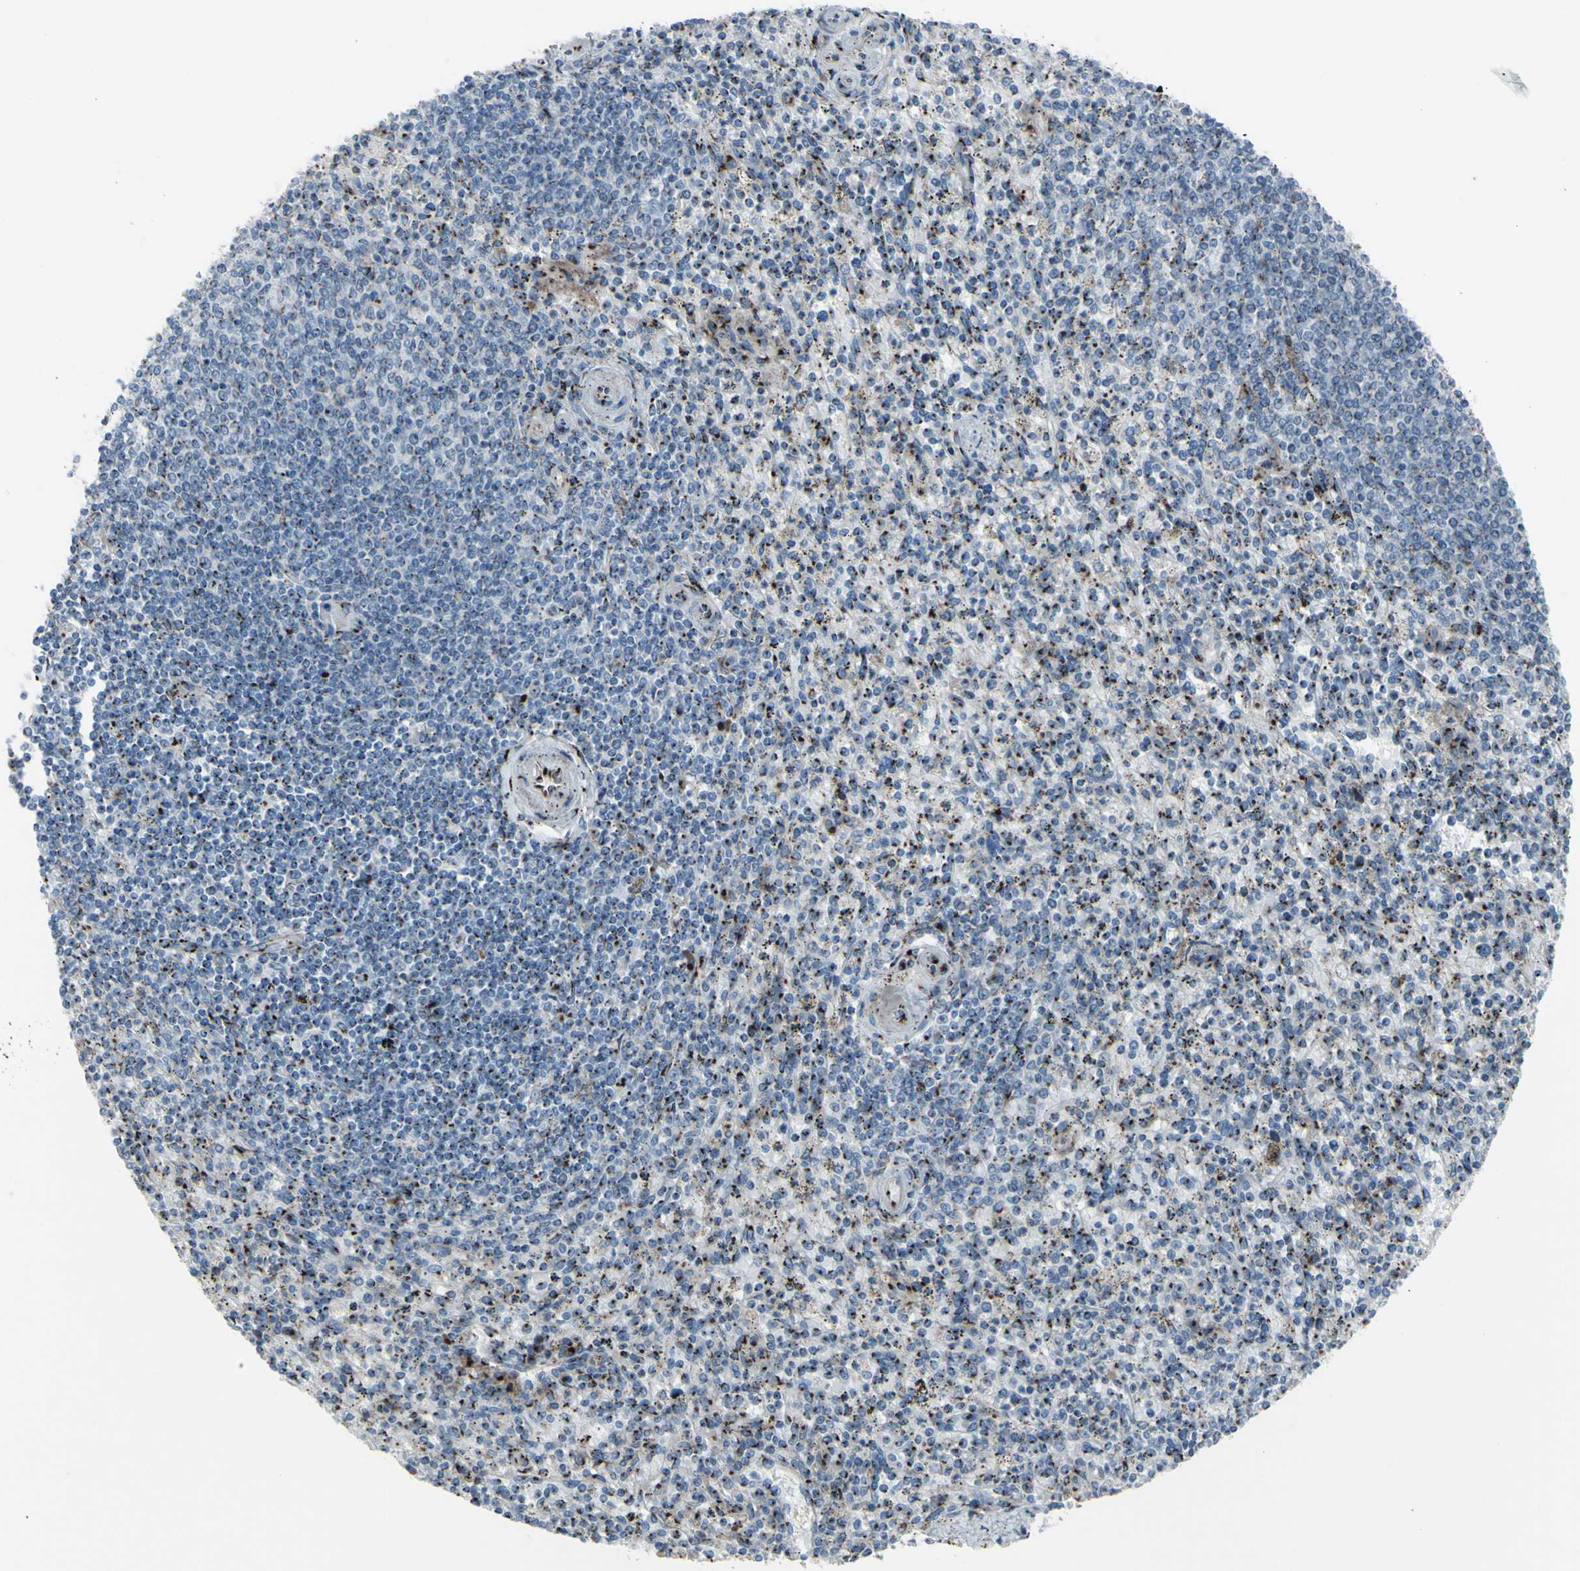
{"staining": {"intensity": "strong", "quantity": "25%-75%", "location": "cytoplasmic/membranous"}, "tissue": "spleen", "cell_type": "Cells in red pulp", "image_type": "normal", "snomed": [{"axis": "morphology", "description": "Normal tissue, NOS"}, {"axis": "topography", "description": "Spleen"}], "caption": "About 25%-75% of cells in red pulp in benign human spleen display strong cytoplasmic/membranous protein positivity as visualized by brown immunohistochemical staining.", "gene": "GLG1", "patient": {"sex": "male", "age": 72}}